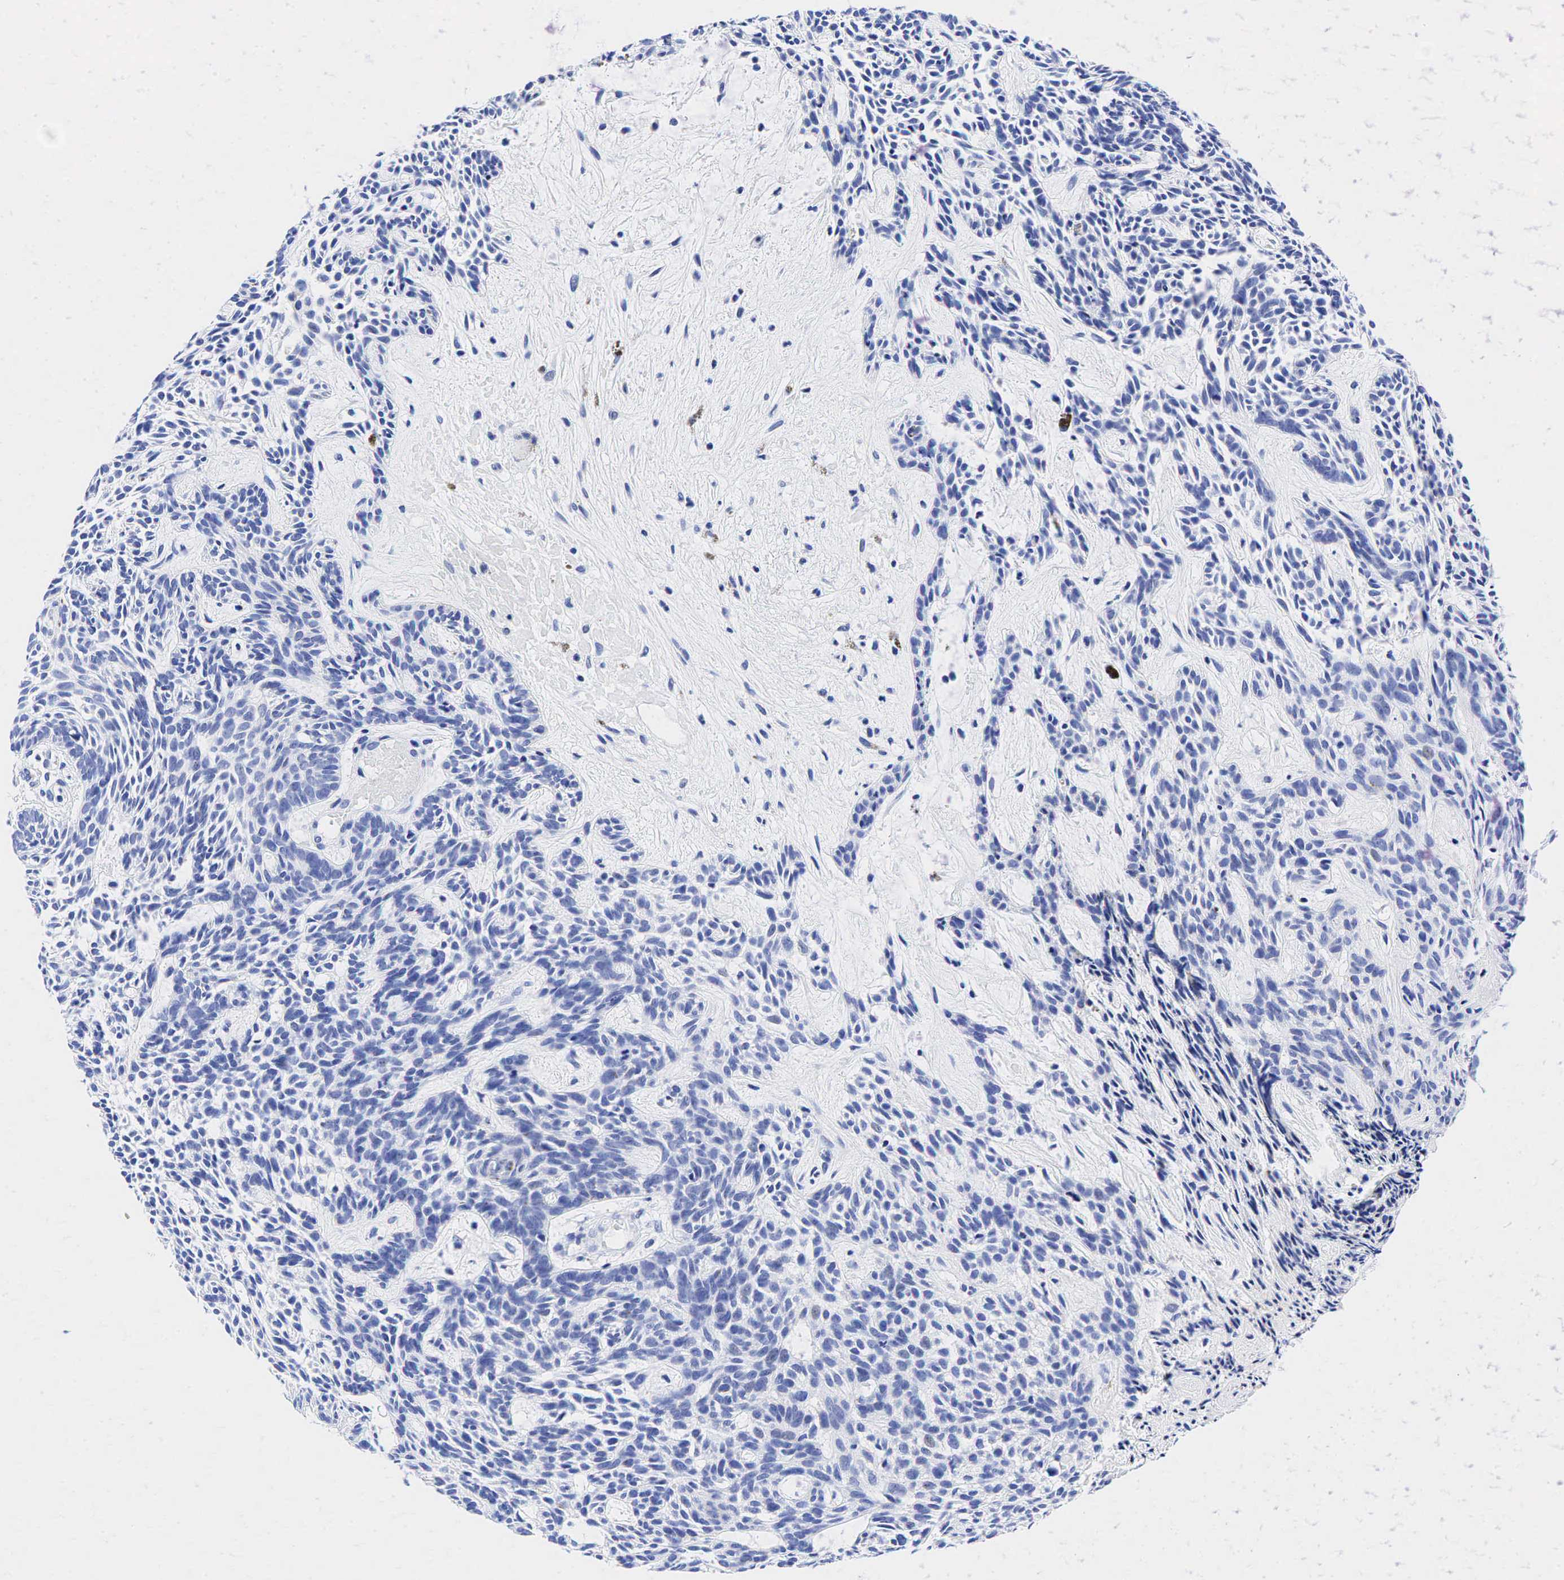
{"staining": {"intensity": "negative", "quantity": "none", "location": "none"}, "tissue": "skin cancer", "cell_type": "Tumor cells", "image_type": "cancer", "snomed": [{"axis": "morphology", "description": "Basal cell carcinoma"}, {"axis": "topography", "description": "Skin"}], "caption": "This is a micrograph of IHC staining of skin basal cell carcinoma, which shows no staining in tumor cells. (DAB (3,3'-diaminobenzidine) immunohistochemistry (IHC), high magnification).", "gene": "ESR1", "patient": {"sex": "male", "age": 58}}